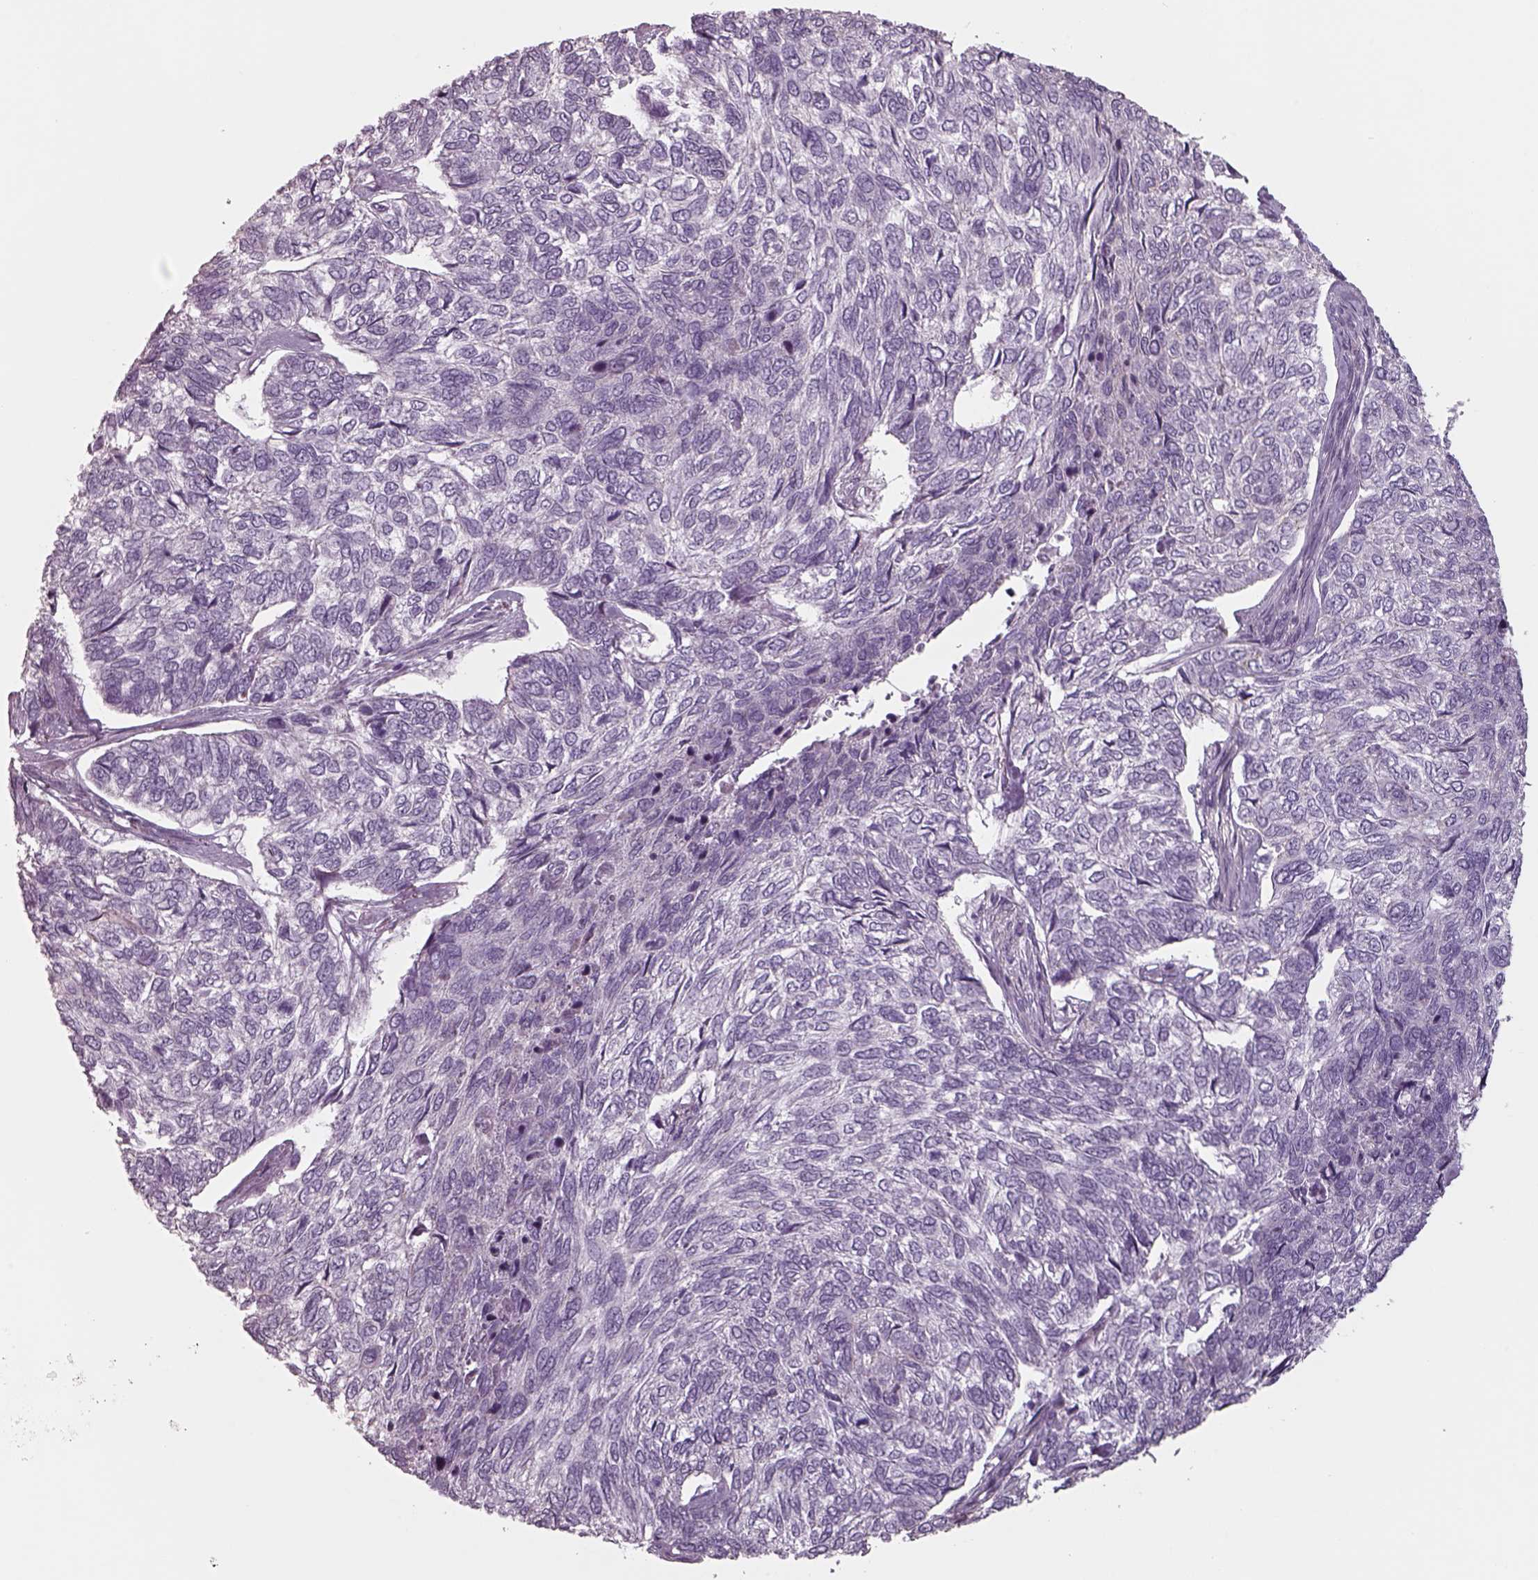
{"staining": {"intensity": "negative", "quantity": "none", "location": "none"}, "tissue": "skin cancer", "cell_type": "Tumor cells", "image_type": "cancer", "snomed": [{"axis": "morphology", "description": "Basal cell carcinoma"}, {"axis": "topography", "description": "Skin"}], "caption": "An image of human skin cancer (basal cell carcinoma) is negative for staining in tumor cells. The staining is performed using DAB brown chromogen with nuclei counter-stained in using hematoxylin.", "gene": "SEPTIN14", "patient": {"sex": "female", "age": 65}}